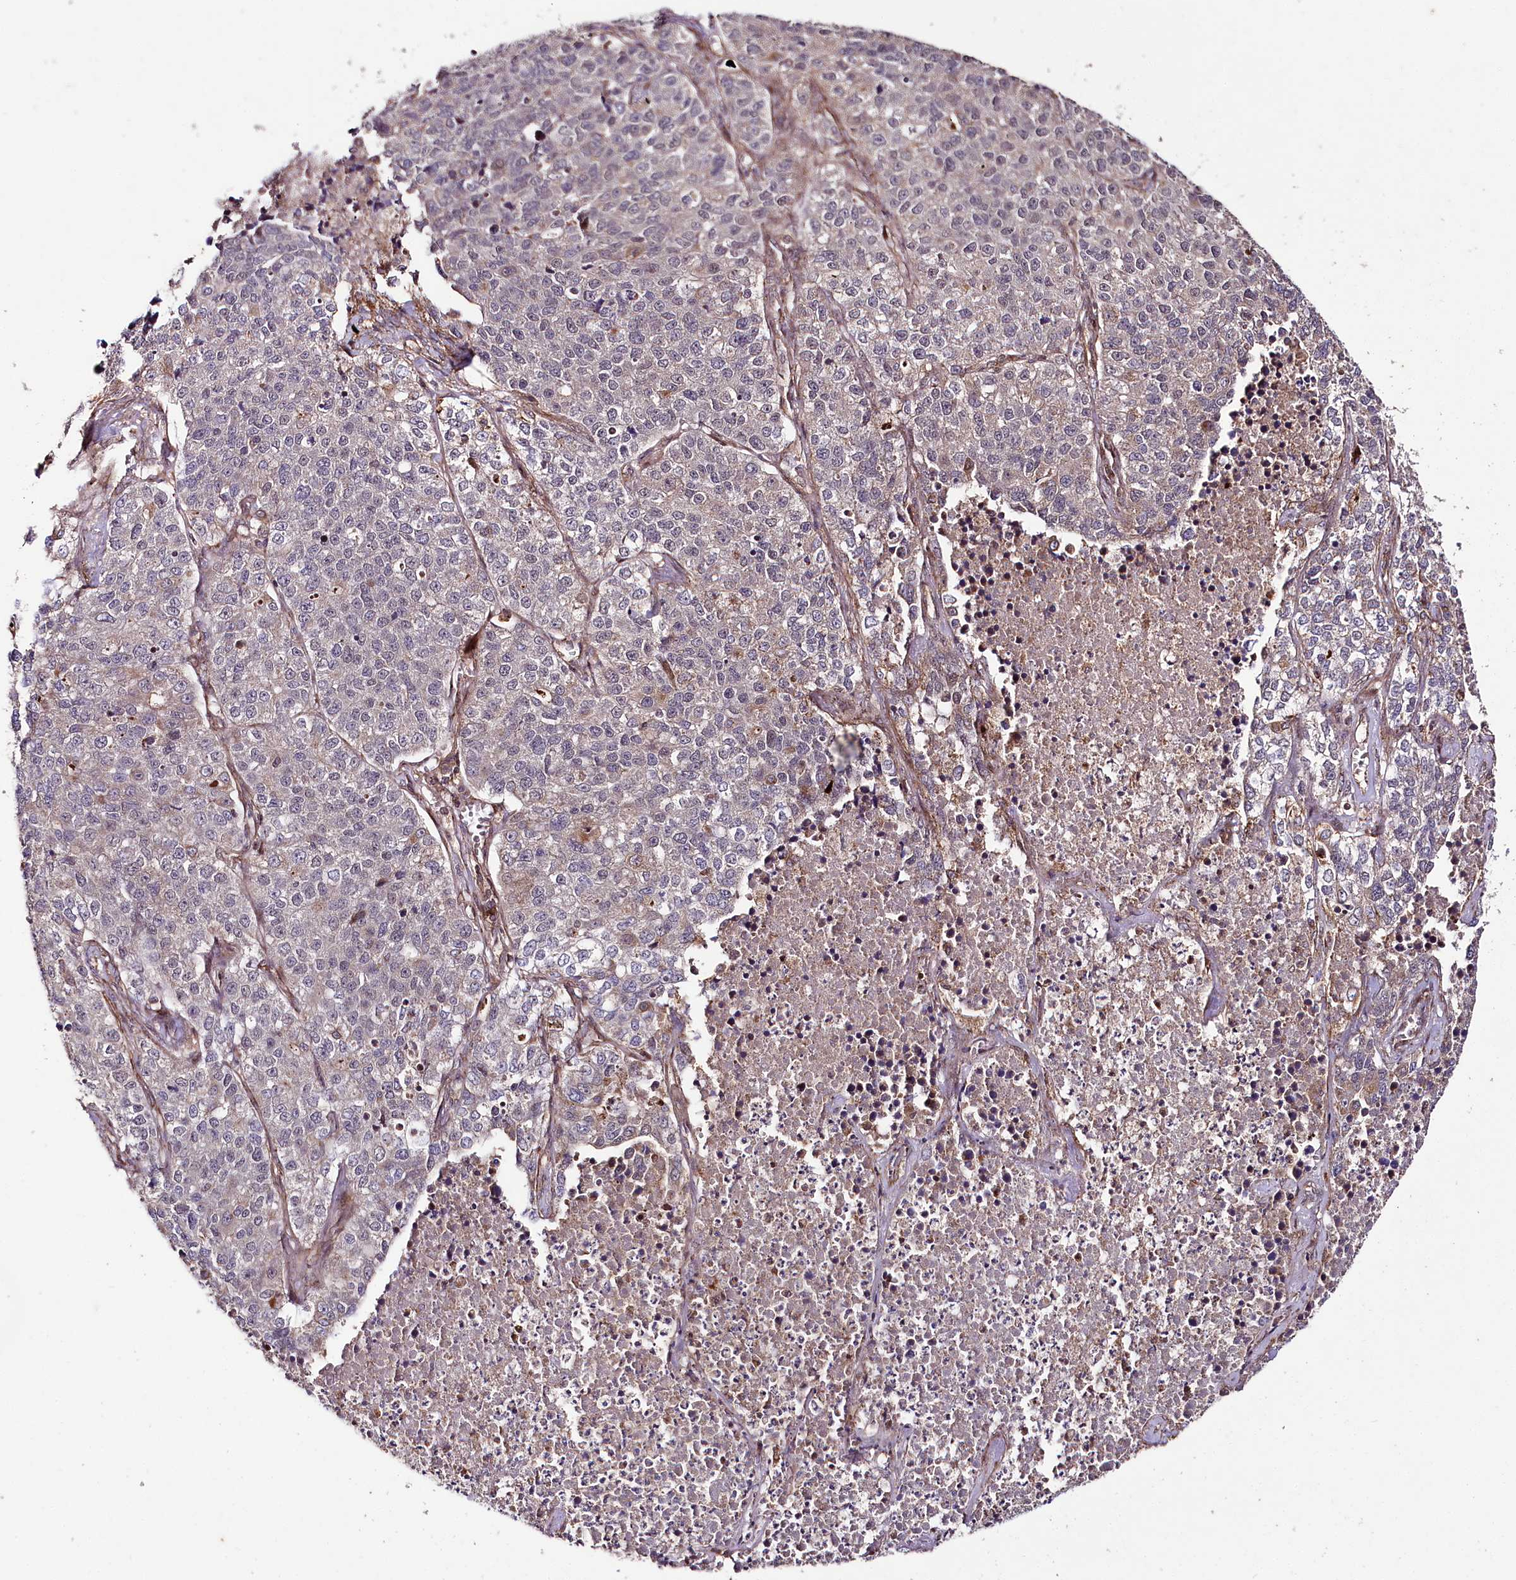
{"staining": {"intensity": "negative", "quantity": "none", "location": "none"}, "tissue": "lung cancer", "cell_type": "Tumor cells", "image_type": "cancer", "snomed": [{"axis": "morphology", "description": "Adenocarcinoma, NOS"}, {"axis": "topography", "description": "Lung"}], "caption": "Tumor cells are negative for brown protein staining in lung cancer.", "gene": "PHLDB1", "patient": {"sex": "male", "age": 49}}